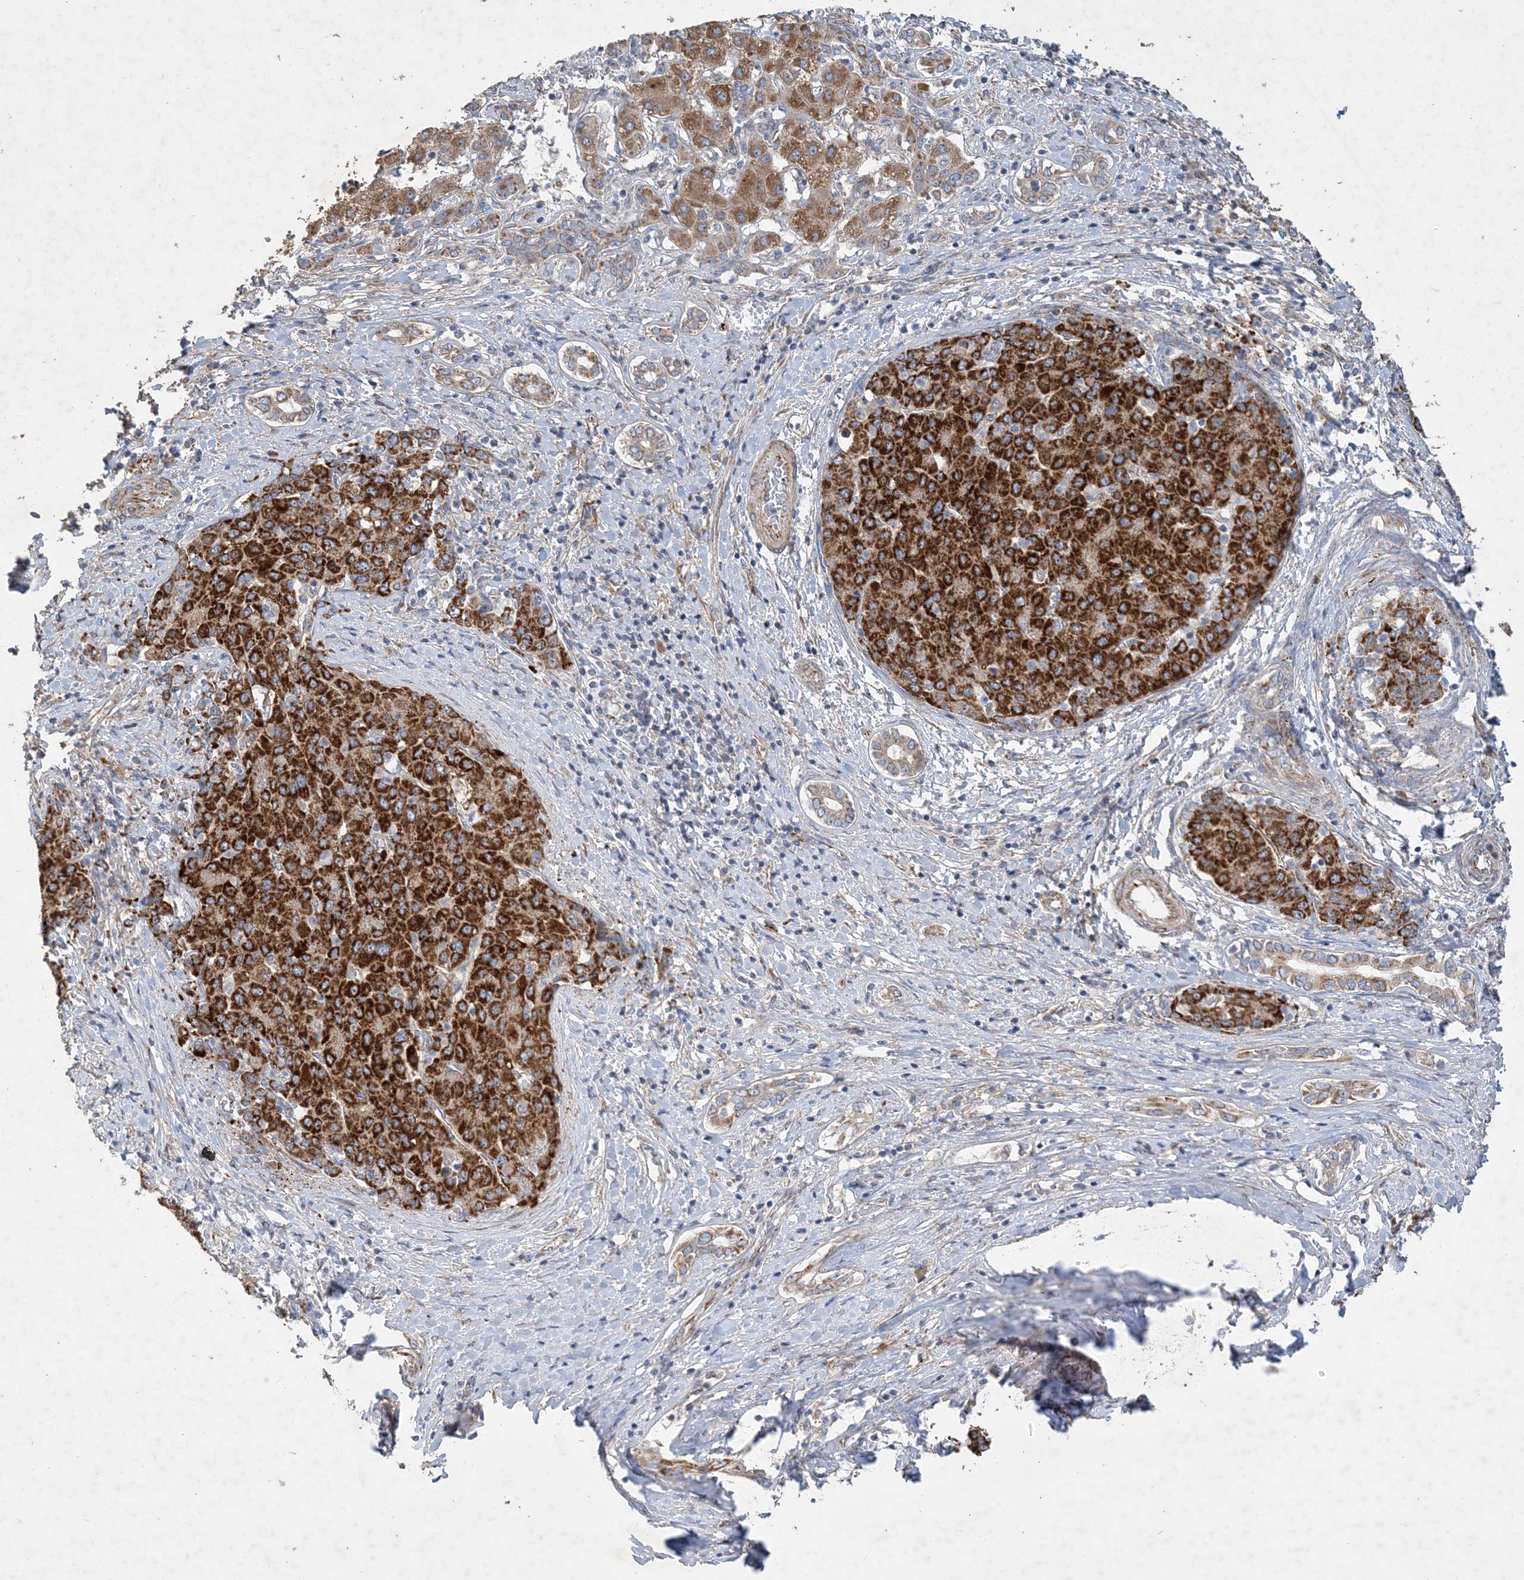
{"staining": {"intensity": "strong", "quantity": ">75%", "location": "cytoplasmic/membranous"}, "tissue": "liver cancer", "cell_type": "Tumor cells", "image_type": "cancer", "snomed": [{"axis": "morphology", "description": "Carcinoma, Hepatocellular, NOS"}, {"axis": "topography", "description": "Liver"}], "caption": "Protein positivity by immunohistochemistry (IHC) displays strong cytoplasmic/membranous staining in about >75% of tumor cells in liver hepatocellular carcinoma. The staining is performed using DAB brown chromogen to label protein expression. The nuclei are counter-stained blue using hematoxylin.", "gene": "FEZ2", "patient": {"sex": "male", "age": 65}}